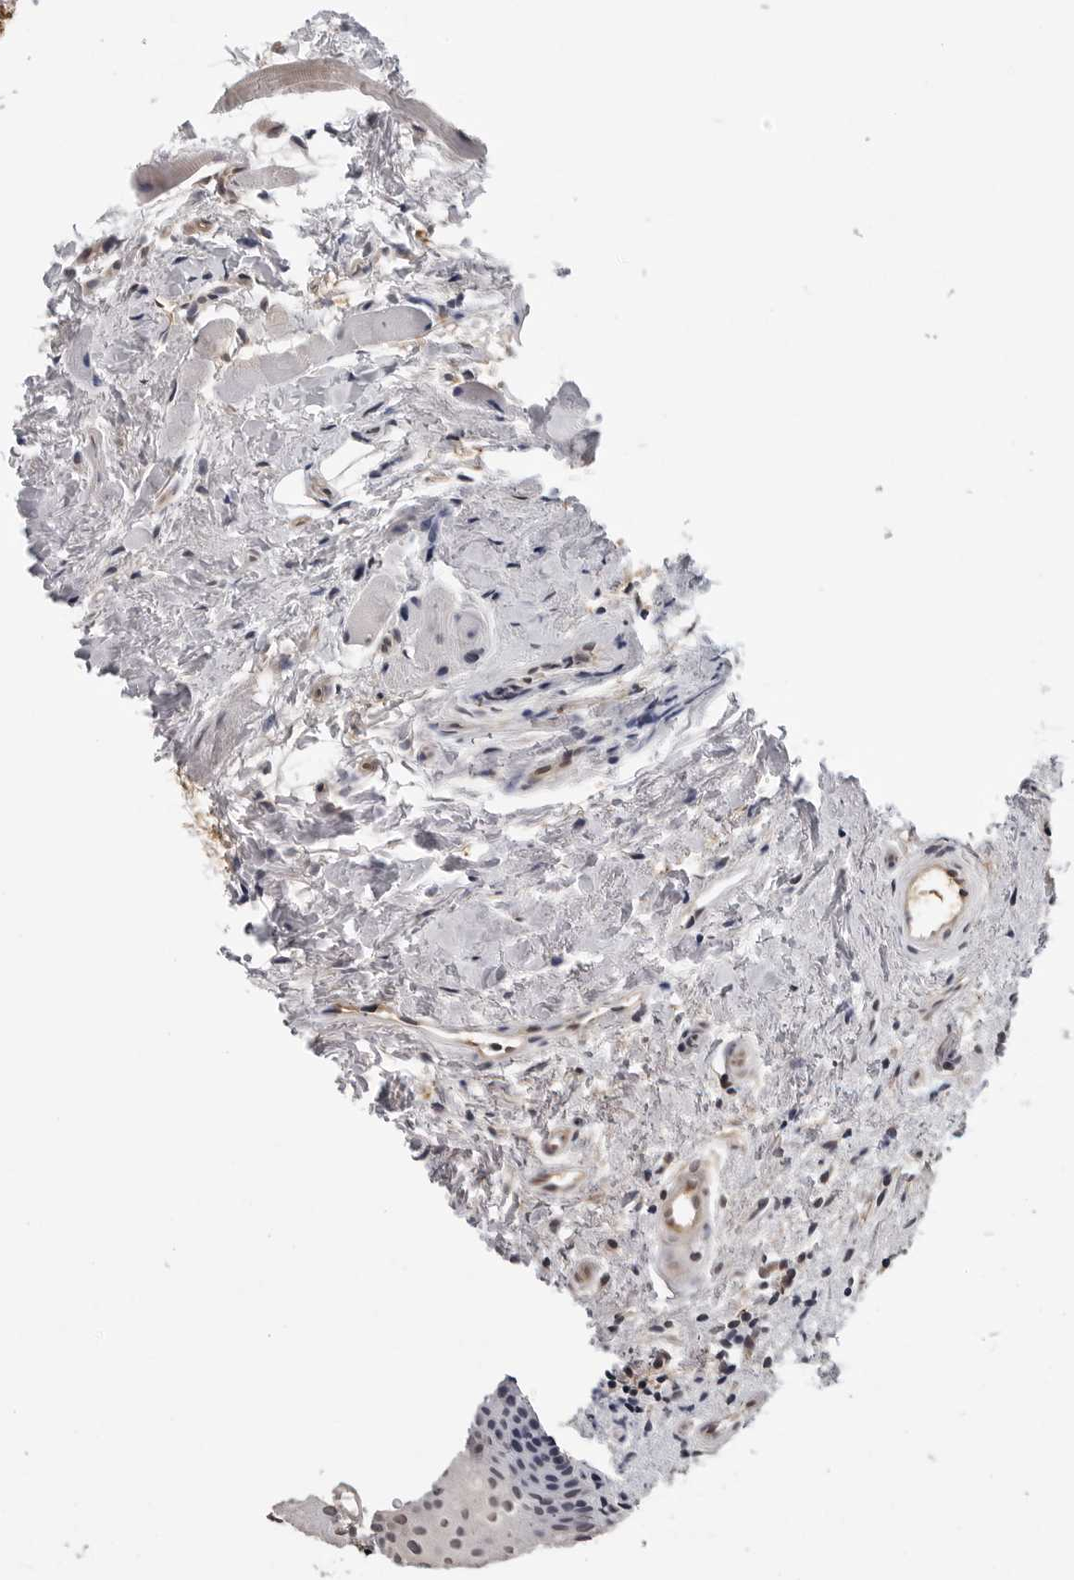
{"staining": {"intensity": "weak", "quantity": "<25%", "location": "cytoplasmic/membranous"}, "tissue": "oral mucosa", "cell_type": "Squamous epithelial cells", "image_type": "normal", "snomed": [{"axis": "morphology", "description": "Normal tissue, NOS"}, {"axis": "topography", "description": "Oral tissue"}], "caption": "Immunohistochemical staining of unremarkable oral mucosa exhibits no significant staining in squamous epithelial cells.", "gene": "TRMT13", "patient": {"sex": "male", "age": 60}}